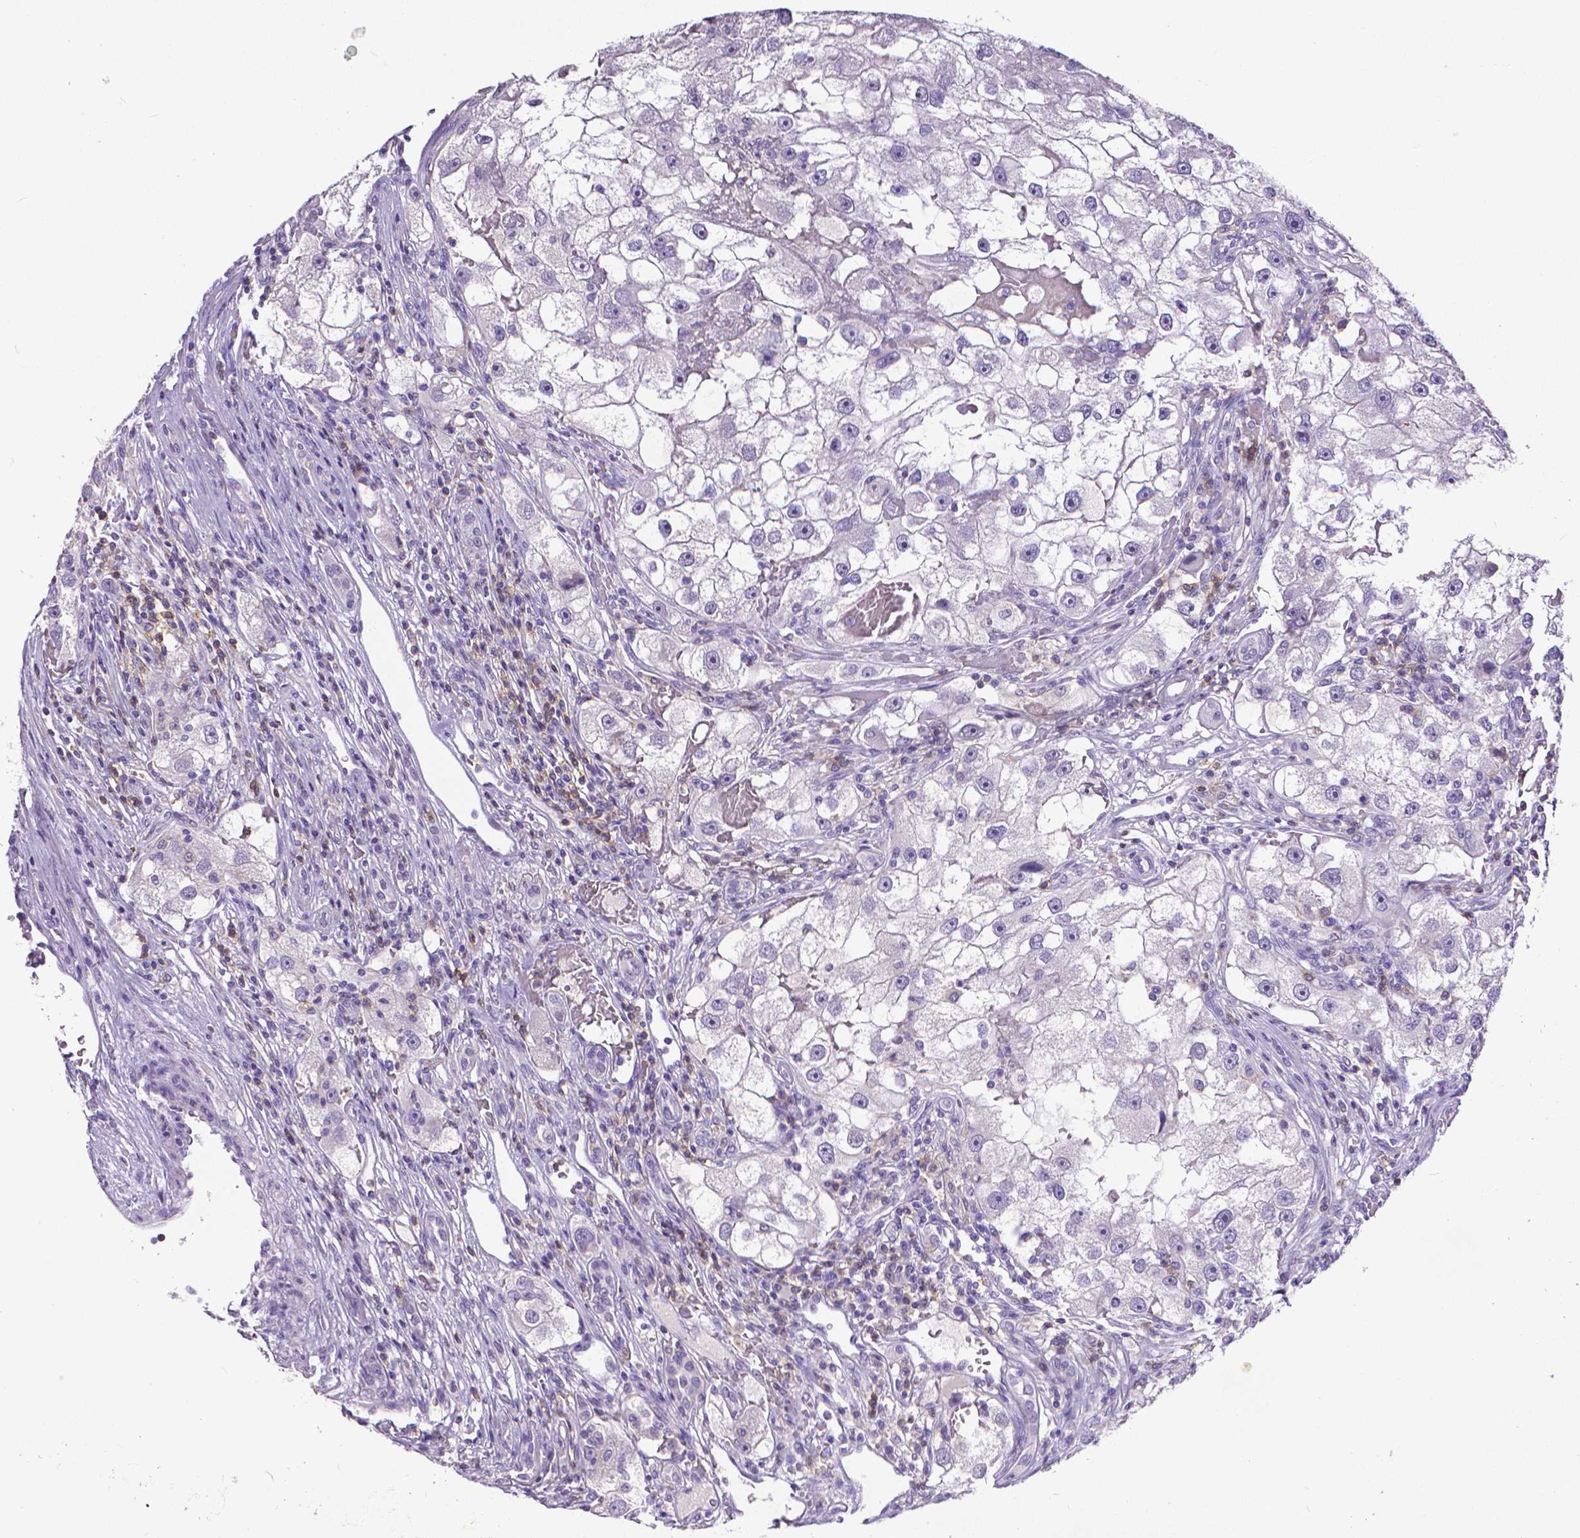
{"staining": {"intensity": "negative", "quantity": "none", "location": "none"}, "tissue": "renal cancer", "cell_type": "Tumor cells", "image_type": "cancer", "snomed": [{"axis": "morphology", "description": "Adenocarcinoma, NOS"}, {"axis": "topography", "description": "Kidney"}], "caption": "Immunohistochemistry (IHC) image of neoplastic tissue: adenocarcinoma (renal) stained with DAB displays no significant protein expression in tumor cells. (Brightfield microscopy of DAB immunohistochemistry at high magnification).", "gene": "CD4", "patient": {"sex": "male", "age": 63}}